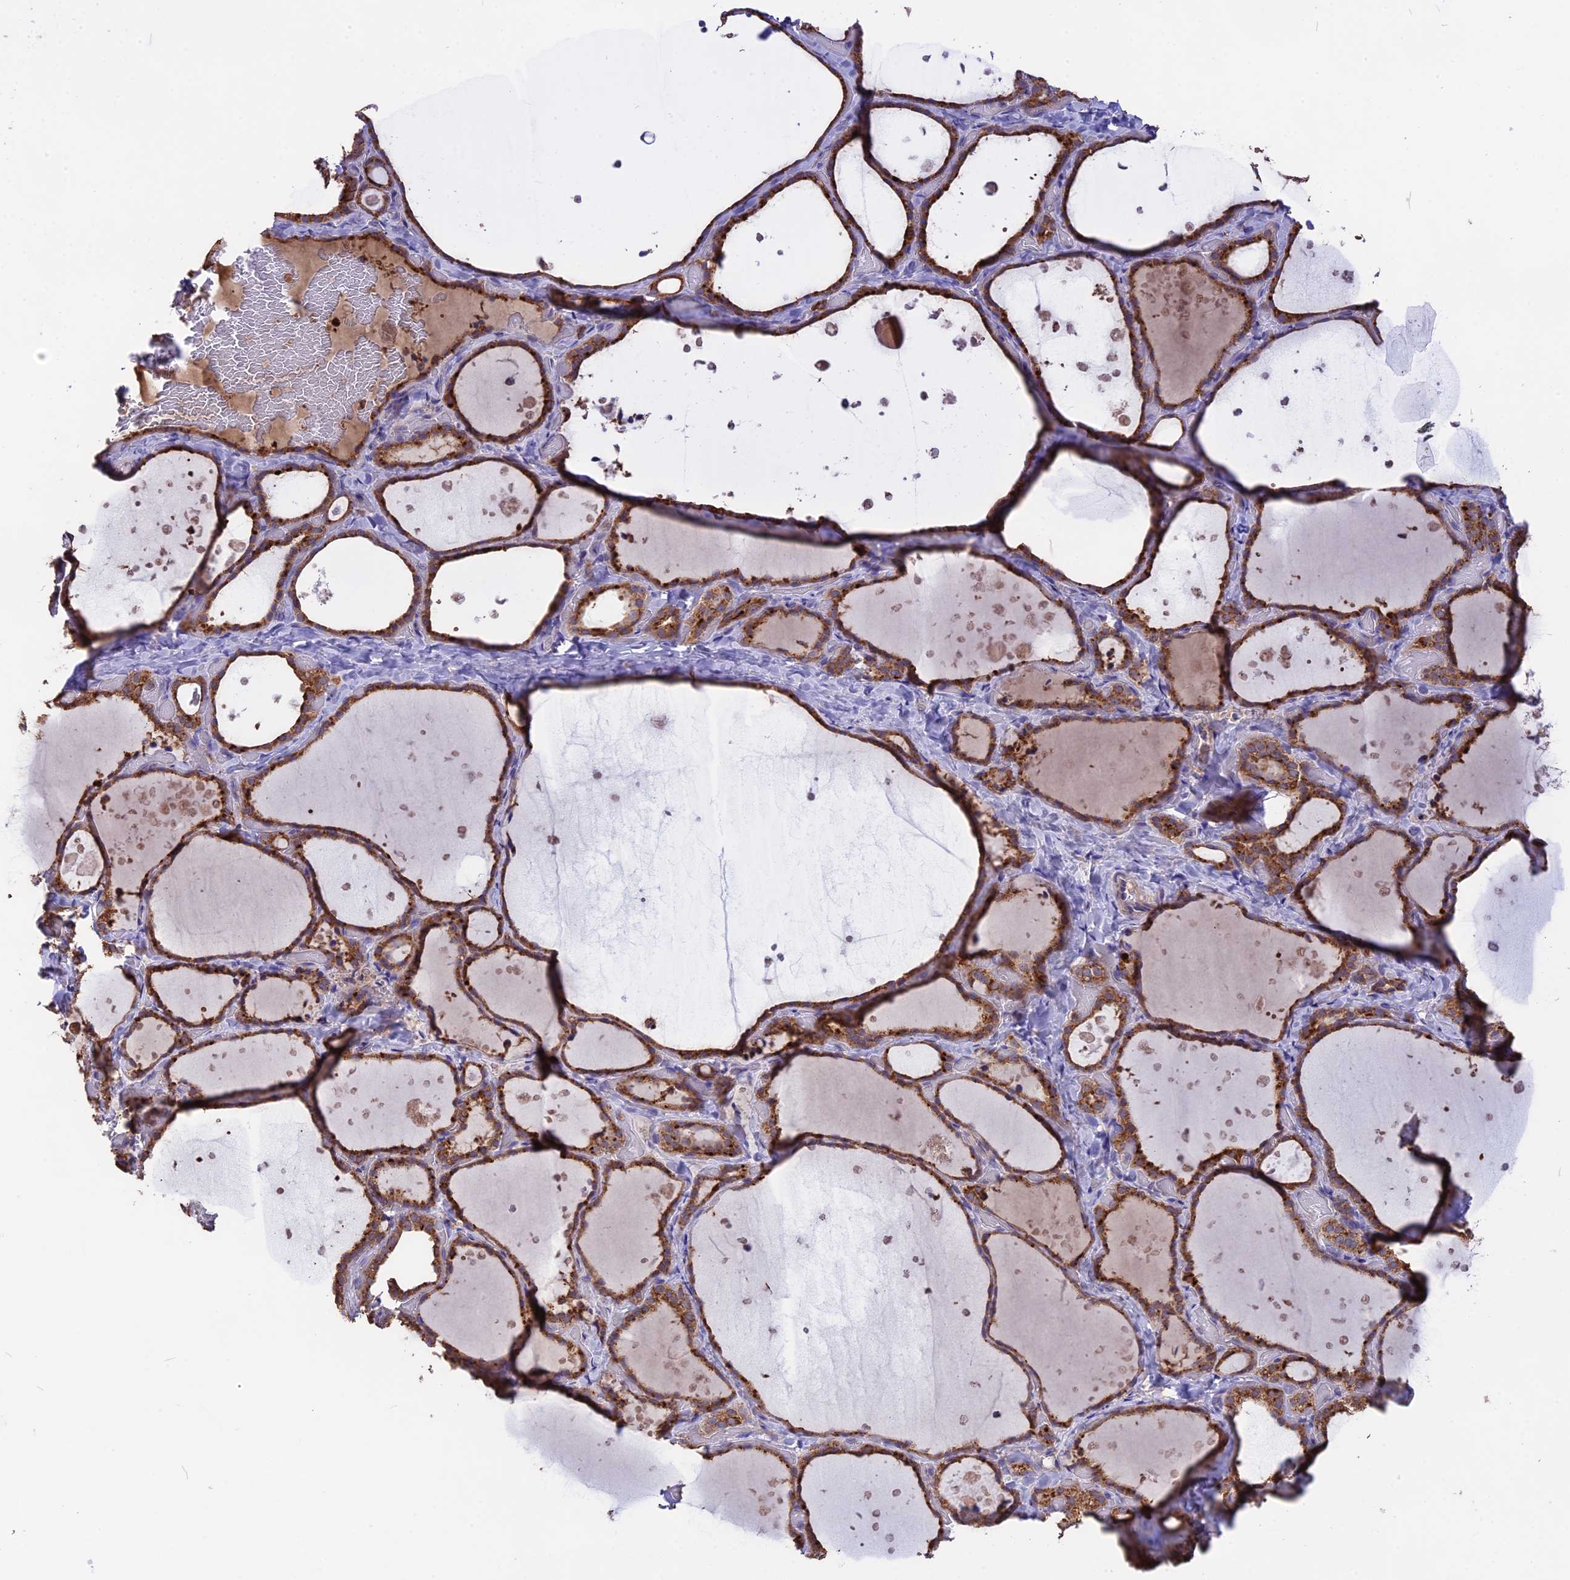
{"staining": {"intensity": "moderate", "quantity": ">75%", "location": "cytoplasmic/membranous"}, "tissue": "thyroid gland", "cell_type": "Glandular cells", "image_type": "normal", "snomed": [{"axis": "morphology", "description": "Normal tissue, NOS"}, {"axis": "topography", "description": "Thyroid gland"}], "caption": "High-magnification brightfield microscopy of normal thyroid gland stained with DAB (brown) and counterstained with hematoxylin (blue). glandular cells exhibit moderate cytoplasmic/membranous positivity is appreciated in approximately>75% of cells.", "gene": "NUDT8", "patient": {"sex": "female", "age": 44}}